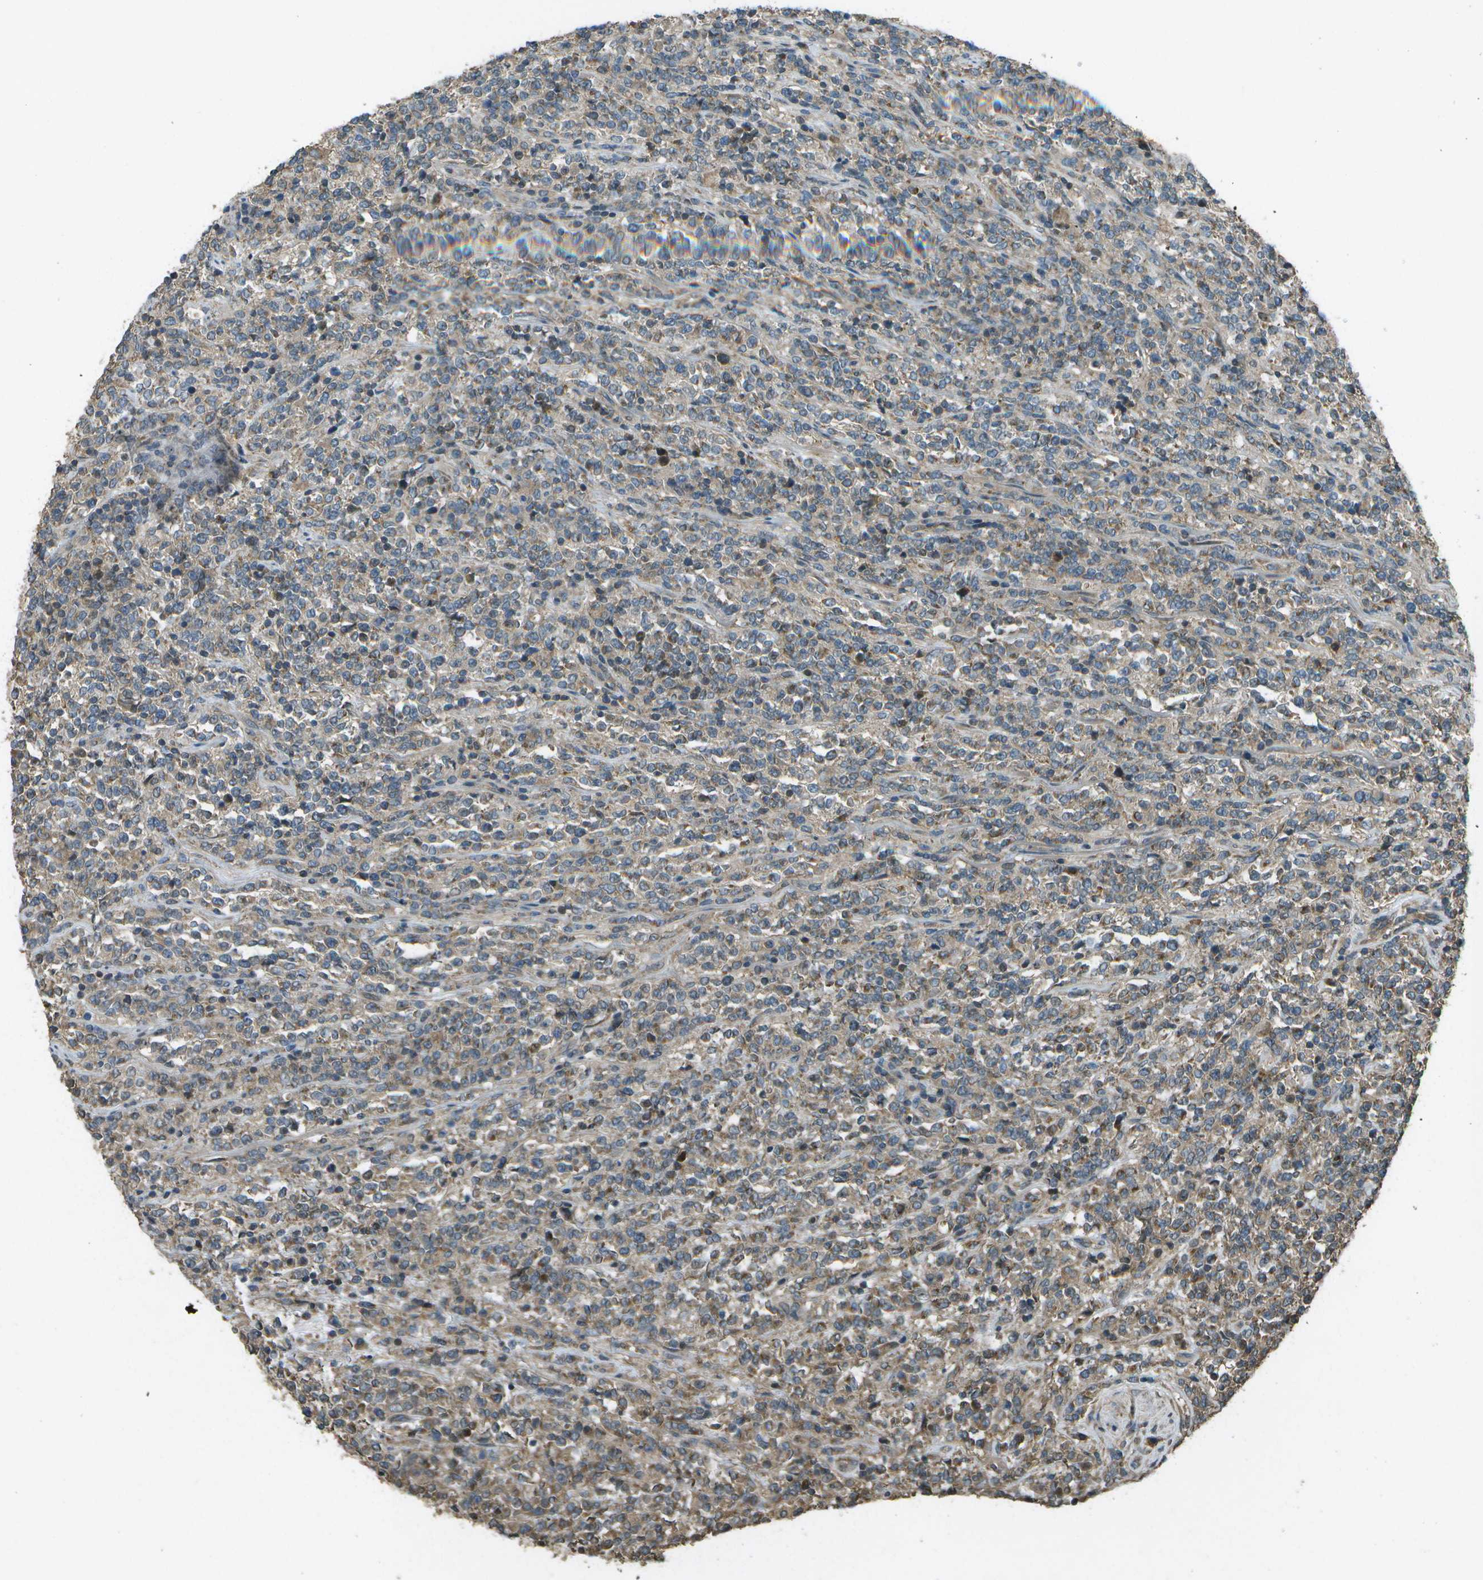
{"staining": {"intensity": "moderate", "quantity": "<25%", "location": "cytoplasmic/membranous"}, "tissue": "lymphoma", "cell_type": "Tumor cells", "image_type": "cancer", "snomed": [{"axis": "morphology", "description": "Malignant lymphoma, non-Hodgkin's type, High grade"}, {"axis": "topography", "description": "Soft tissue"}], "caption": "A high-resolution micrograph shows IHC staining of lymphoma, which displays moderate cytoplasmic/membranous expression in approximately <25% of tumor cells. (Stains: DAB in brown, nuclei in blue, Microscopy: brightfield microscopy at high magnification).", "gene": "PLPBP", "patient": {"sex": "male", "age": 18}}